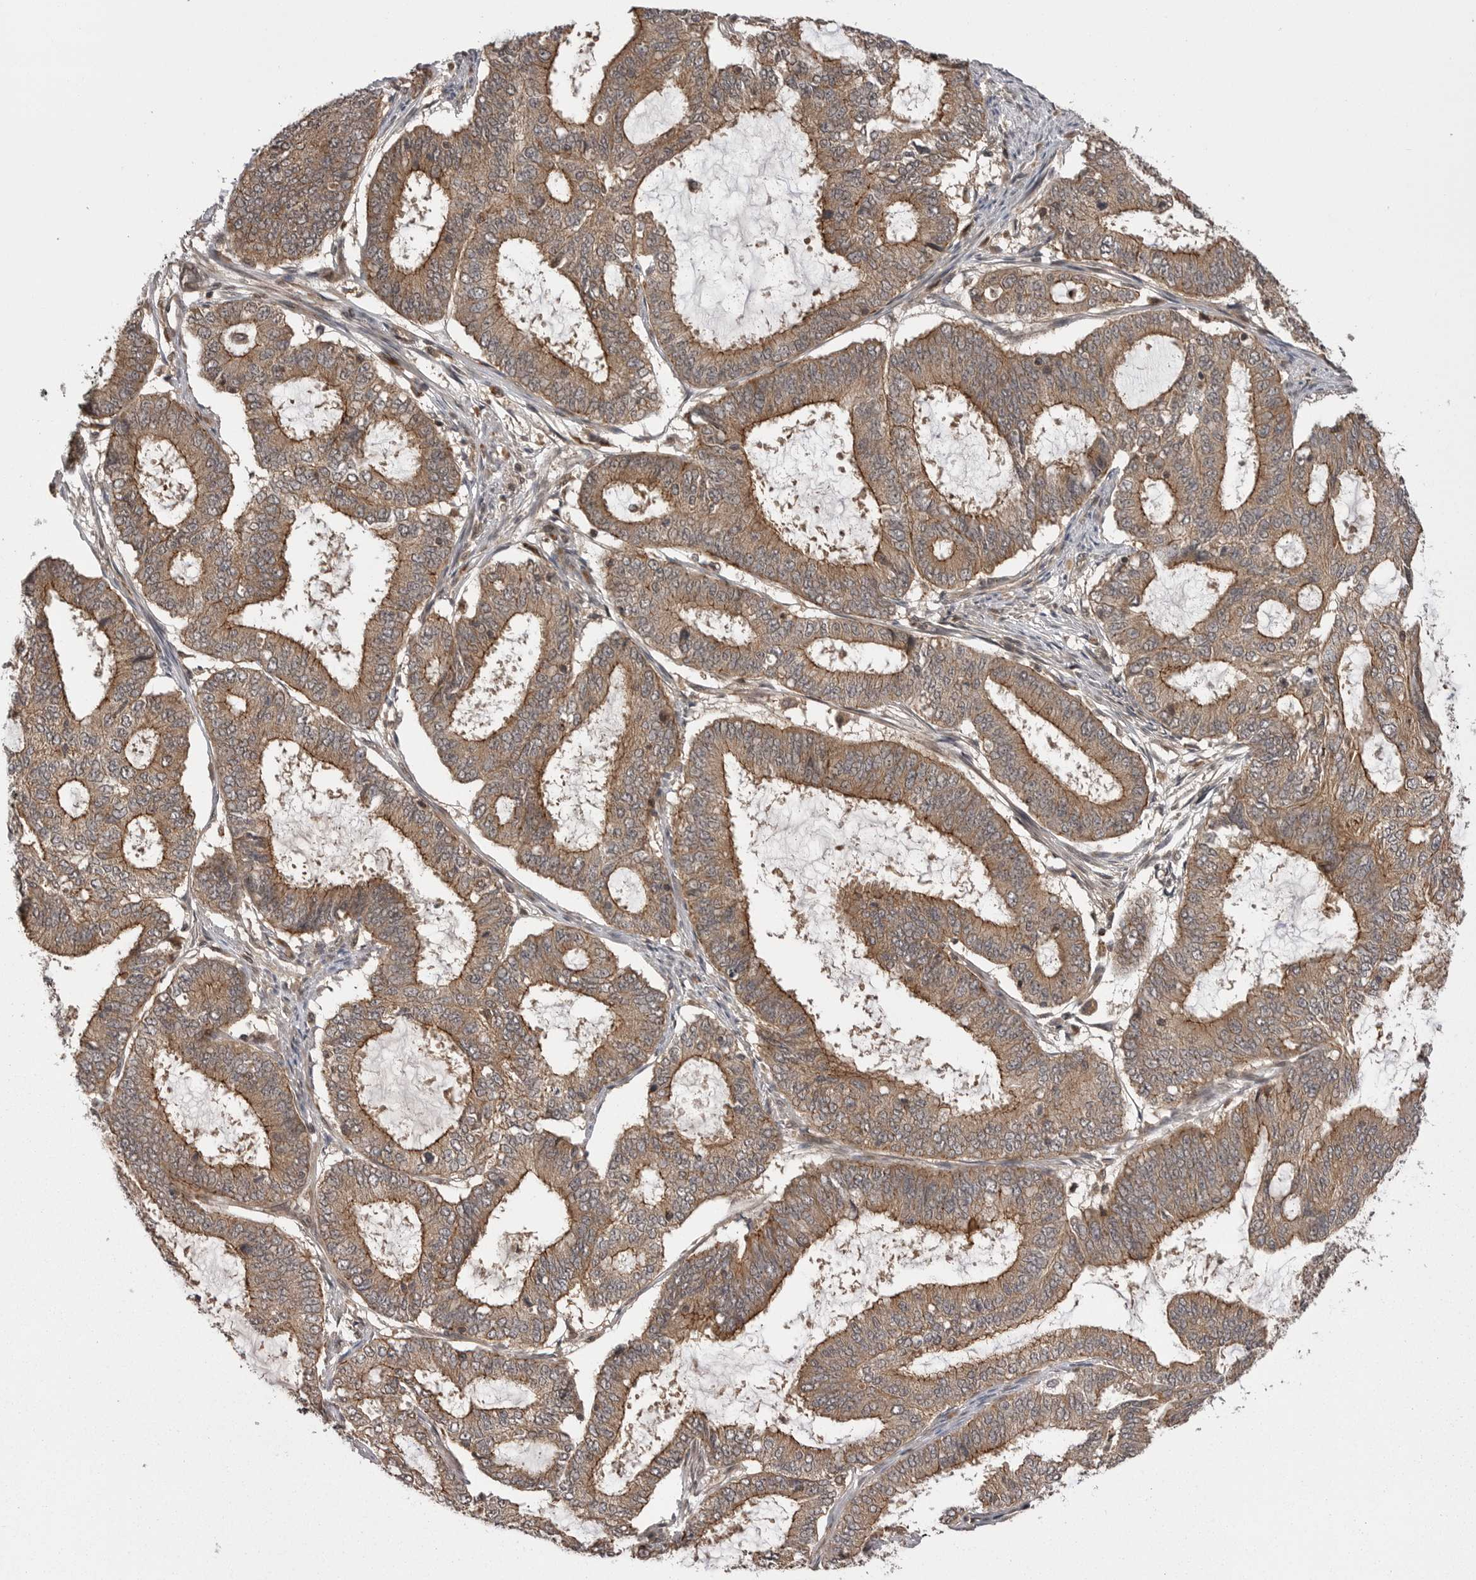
{"staining": {"intensity": "moderate", "quantity": ">75%", "location": "cytoplasmic/membranous"}, "tissue": "endometrial cancer", "cell_type": "Tumor cells", "image_type": "cancer", "snomed": [{"axis": "morphology", "description": "Adenocarcinoma, NOS"}, {"axis": "topography", "description": "Endometrium"}], "caption": "Immunohistochemistry (IHC) (DAB (3,3'-diaminobenzidine)) staining of human endometrial cancer displays moderate cytoplasmic/membranous protein staining in about >75% of tumor cells. (Brightfield microscopy of DAB IHC at high magnification).", "gene": "AOAH", "patient": {"sex": "female", "age": 51}}